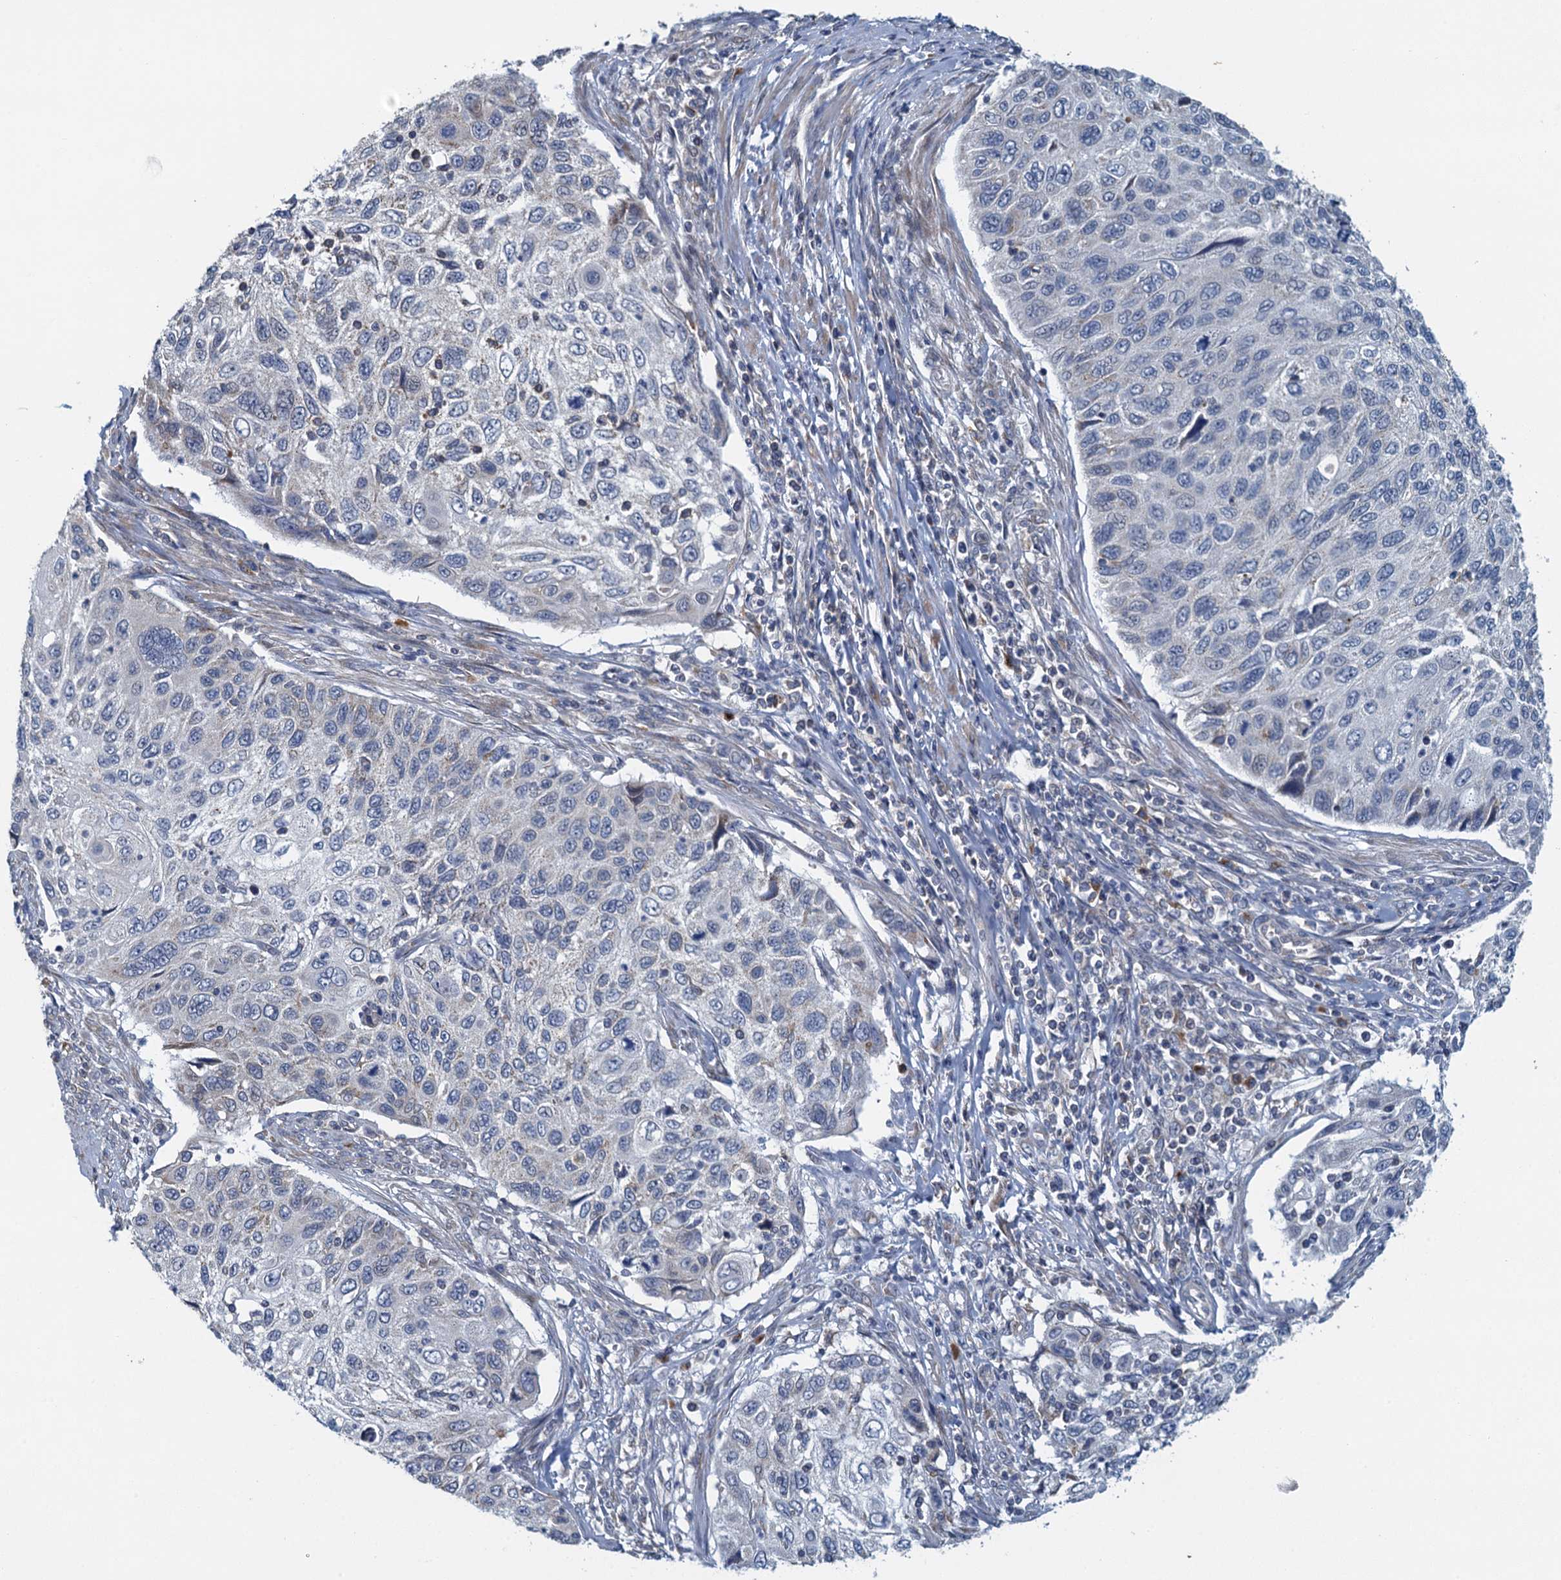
{"staining": {"intensity": "negative", "quantity": "none", "location": "none"}, "tissue": "cervical cancer", "cell_type": "Tumor cells", "image_type": "cancer", "snomed": [{"axis": "morphology", "description": "Squamous cell carcinoma, NOS"}, {"axis": "topography", "description": "Cervix"}], "caption": "High power microscopy image of an IHC image of squamous cell carcinoma (cervical), revealing no significant positivity in tumor cells. (DAB immunohistochemistry (IHC) with hematoxylin counter stain).", "gene": "ALG2", "patient": {"sex": "female", "age": 70}}